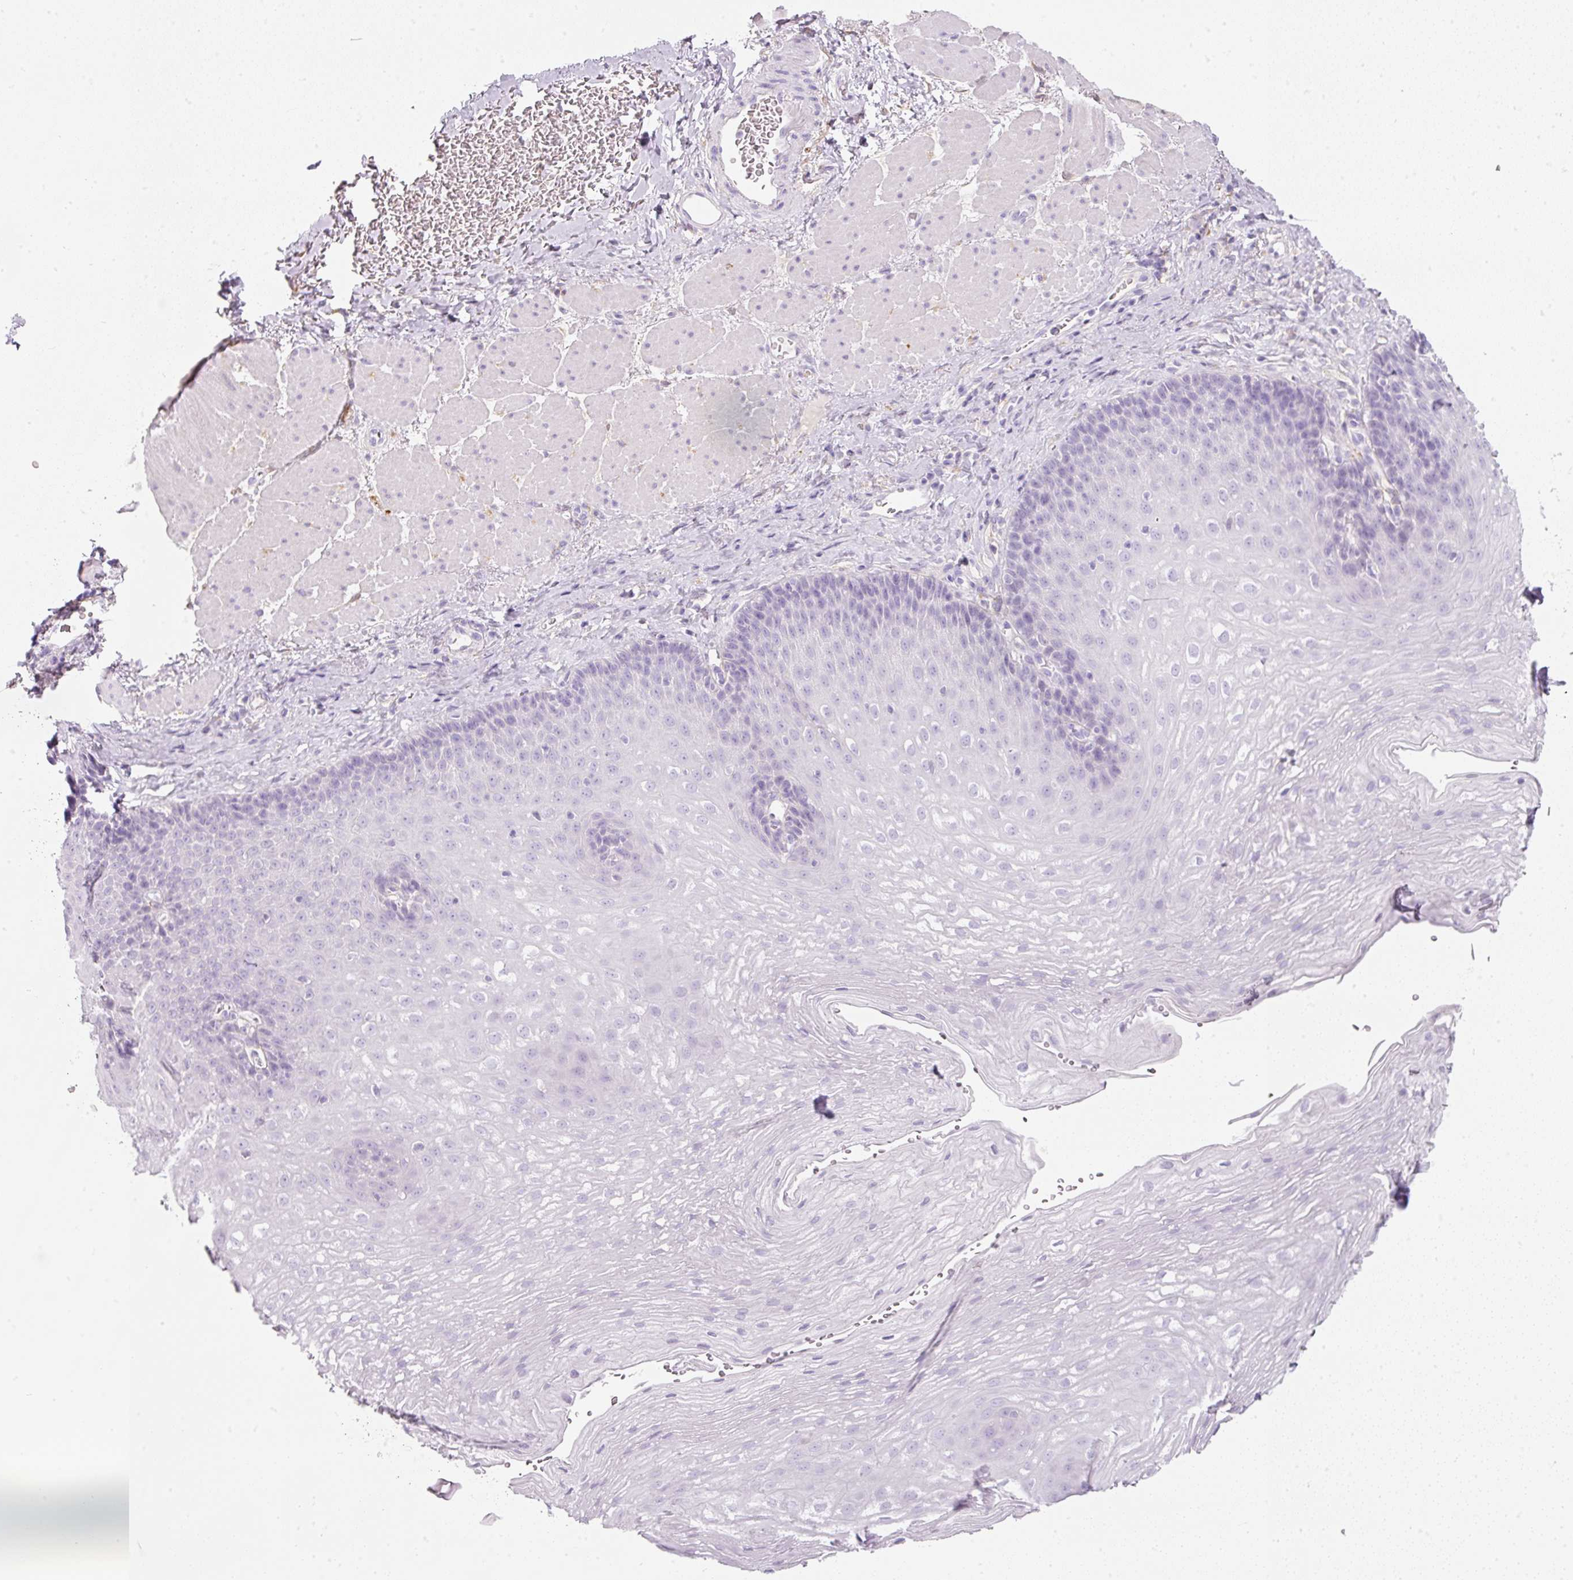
{"staining": {"intensity": "negative", "quantity": "none", "location": "none"}, "tissue": "esophagus", "cell_type": "Squamous epithelial cells", "image_type": "normal", "snomed": [{"axis": "morphology", "description": "Normal tissue, NOS"}, {"axis": "topography", "description": "Esophagus"}], "caption": "This is a photomicrograph of immunohistochemistry staining of benign esophagus, which shows no staining in squamous epithelial cells.", "gene": "DNM1", "patient": {"sex": "female", "age": 66}}